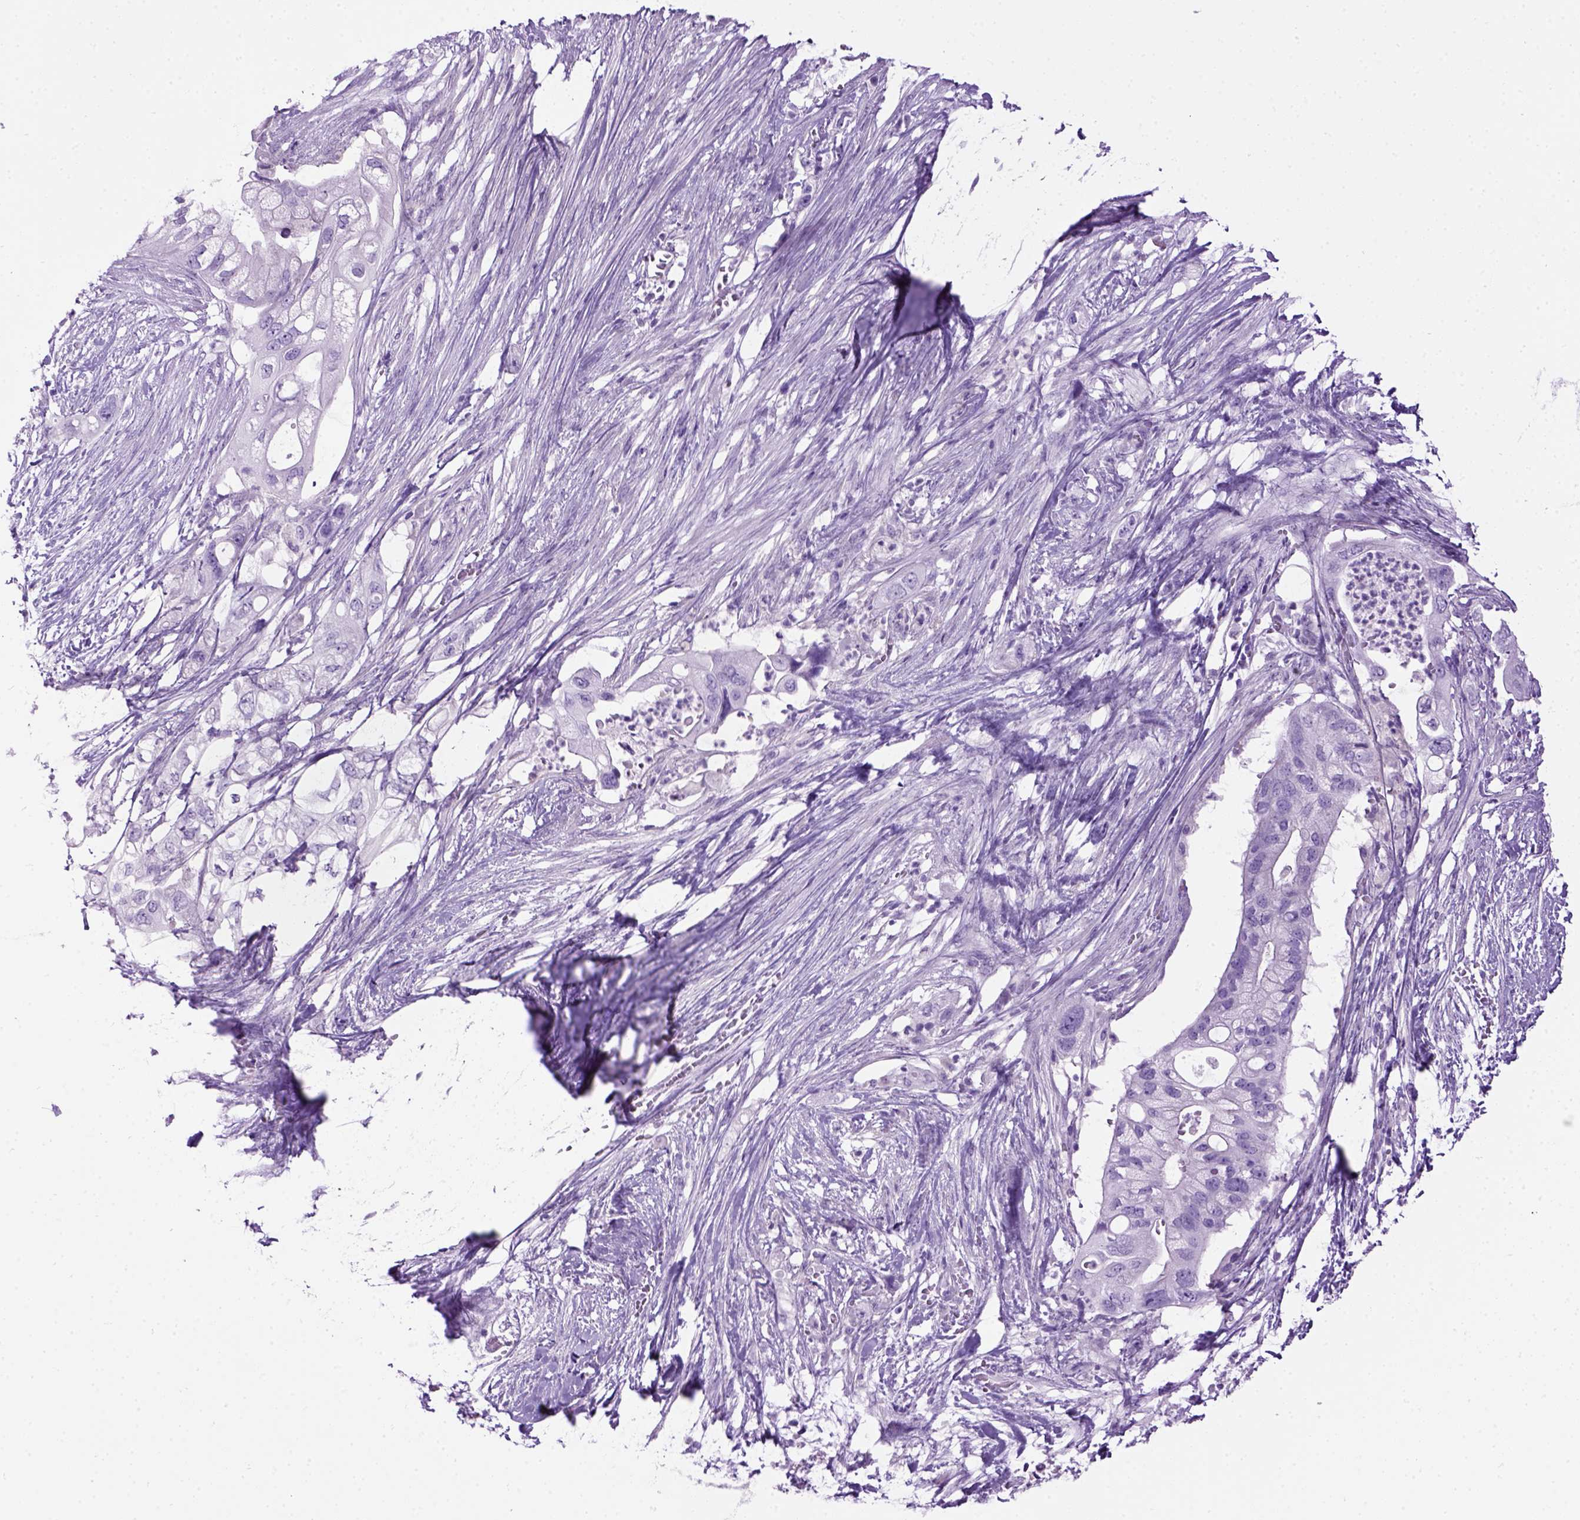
{"staining": {"intensity": "negative", "quantity": "none", "location": "none"}, "tissue": "pancreatic cancer", "cell_type": "Tumor cells", "image_type": "cancer", "snomed": [{"axis": "morphology", "description": "Adenocarcinoma, NOS"}, {"axis": "topography", "description": "Pancreas"}], "caption": "Human pancreatic cancer (adenocarcinoma) stained for a protein using immunohistochemistry demonstrates no positivity in tumor cells.", "gene": "GABRB2", "patient": {"sex": "female", "age": 72}}